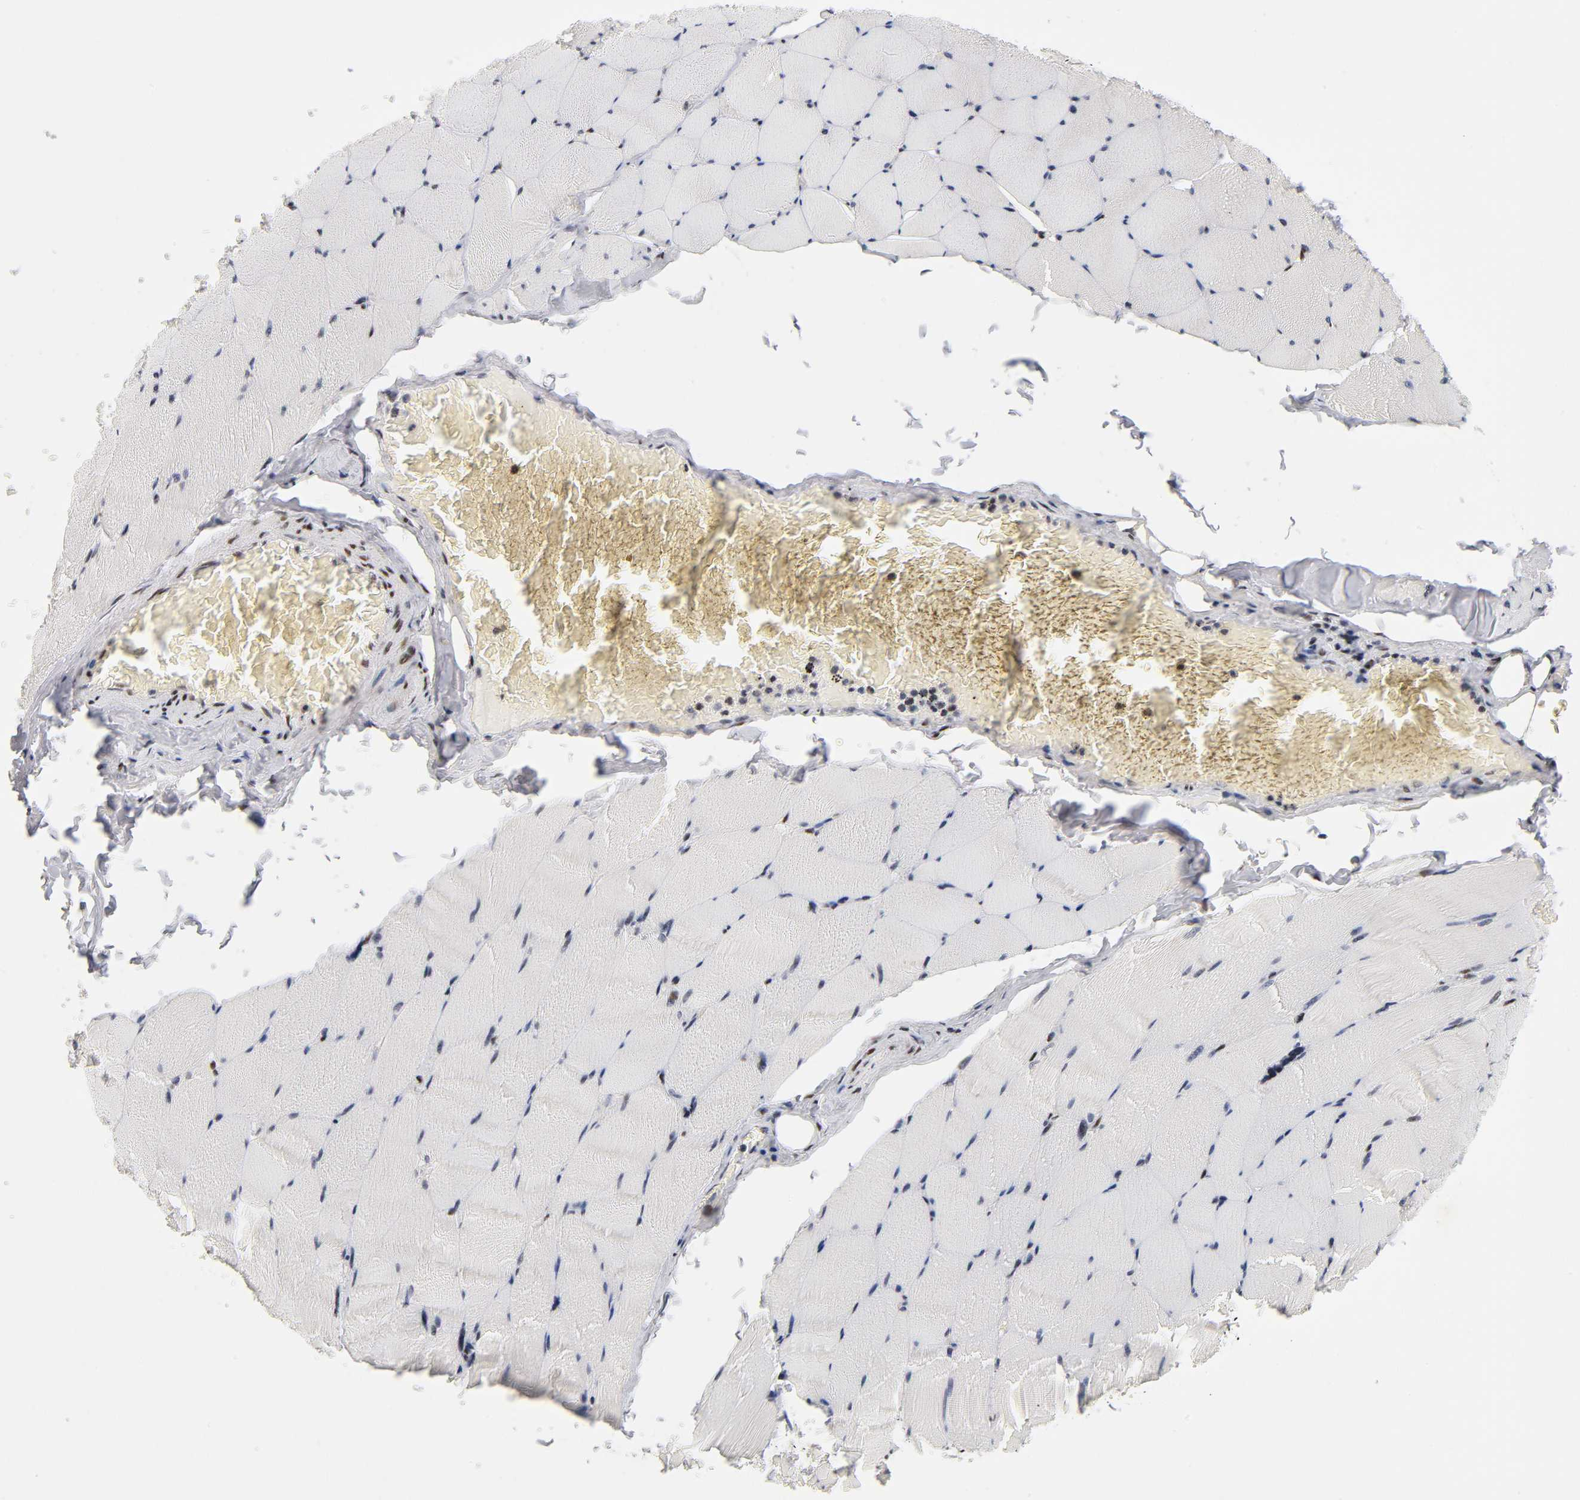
{"staining": {"intensity": "moderate", "quantity": "<25%", "location": "nuclear"}, "tissue": "skeletal muscle", "cell_type": "Myocytes", "image_type": "normal", "snomed": [{"axis": "morphology", "description": "Normal tissue, NOS"}, {"axis": "topography", "description": "Skeletal muscle"}], "caption": "The micrograph displays staining of benign skeletal muscle, revealing moderate nuclear protein positivity (brown color) within myocytes.", "gene": "SP3", "patient": {"sex": "male", "age": 62}}